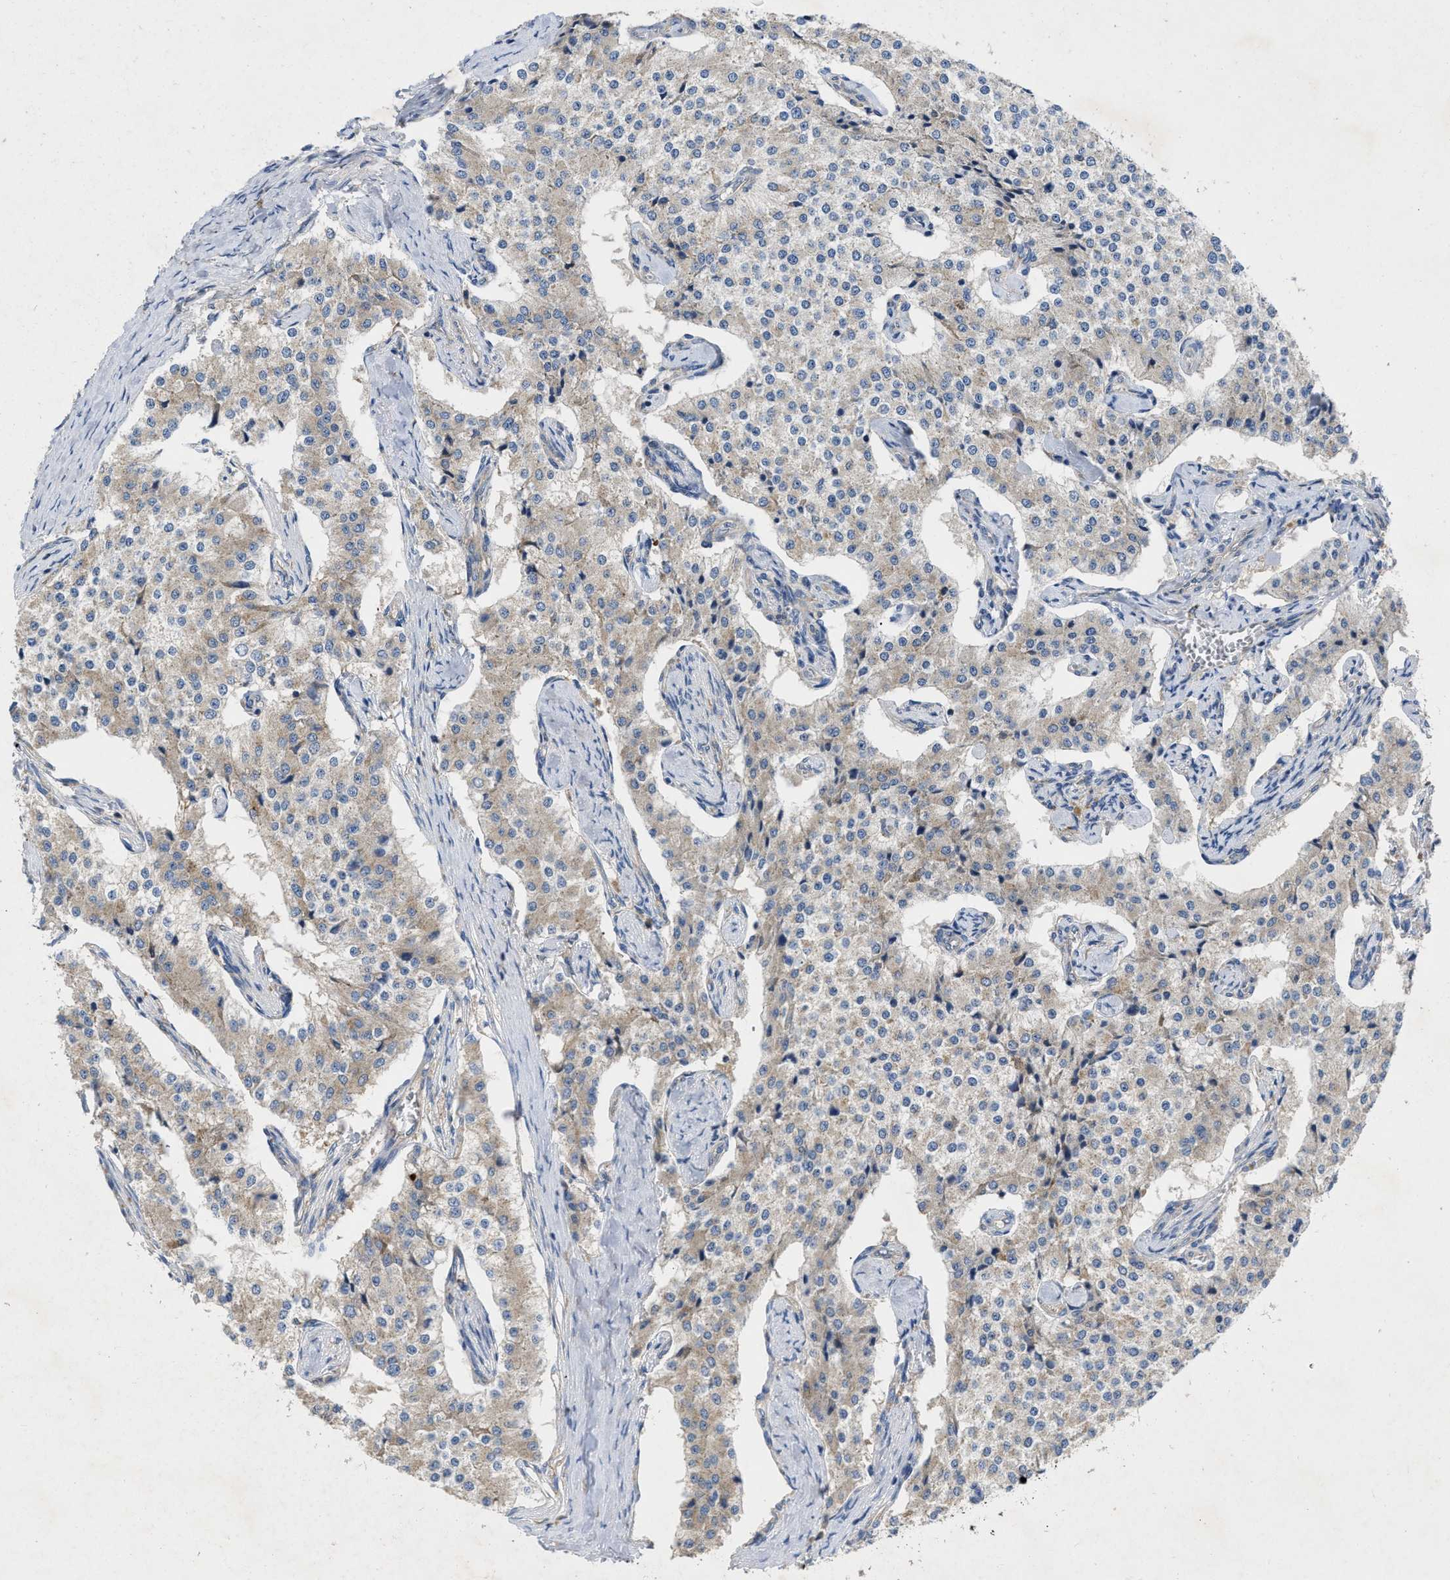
{"staining": {"intensity": "weak", "quantity": ">75%", "location": "cytoplasmic/membranous"}, "tissue": "carcinoid", "cell_type": "Tumor cells", "image_type": "cancer", "snomed": [{"axis": "morphology", "description": "Carcinoid, malignant, NOS"}, {"axis": "topography", "description": "Colon"}], "caption": "Protein positivity by immunohistochemistry (IHC) reveals weak cytoplasmic/membranous positivity in approximately >75% of tumor cells in malignant carcinoid. (Stains: DAB (3,3'-diaminobenzidine) in brown, nuclei in blue, Microscopy: brightfield microscopy at high magnification).", "gene": "TMEM131", "patient": {"sex": "female", "age": 52}}